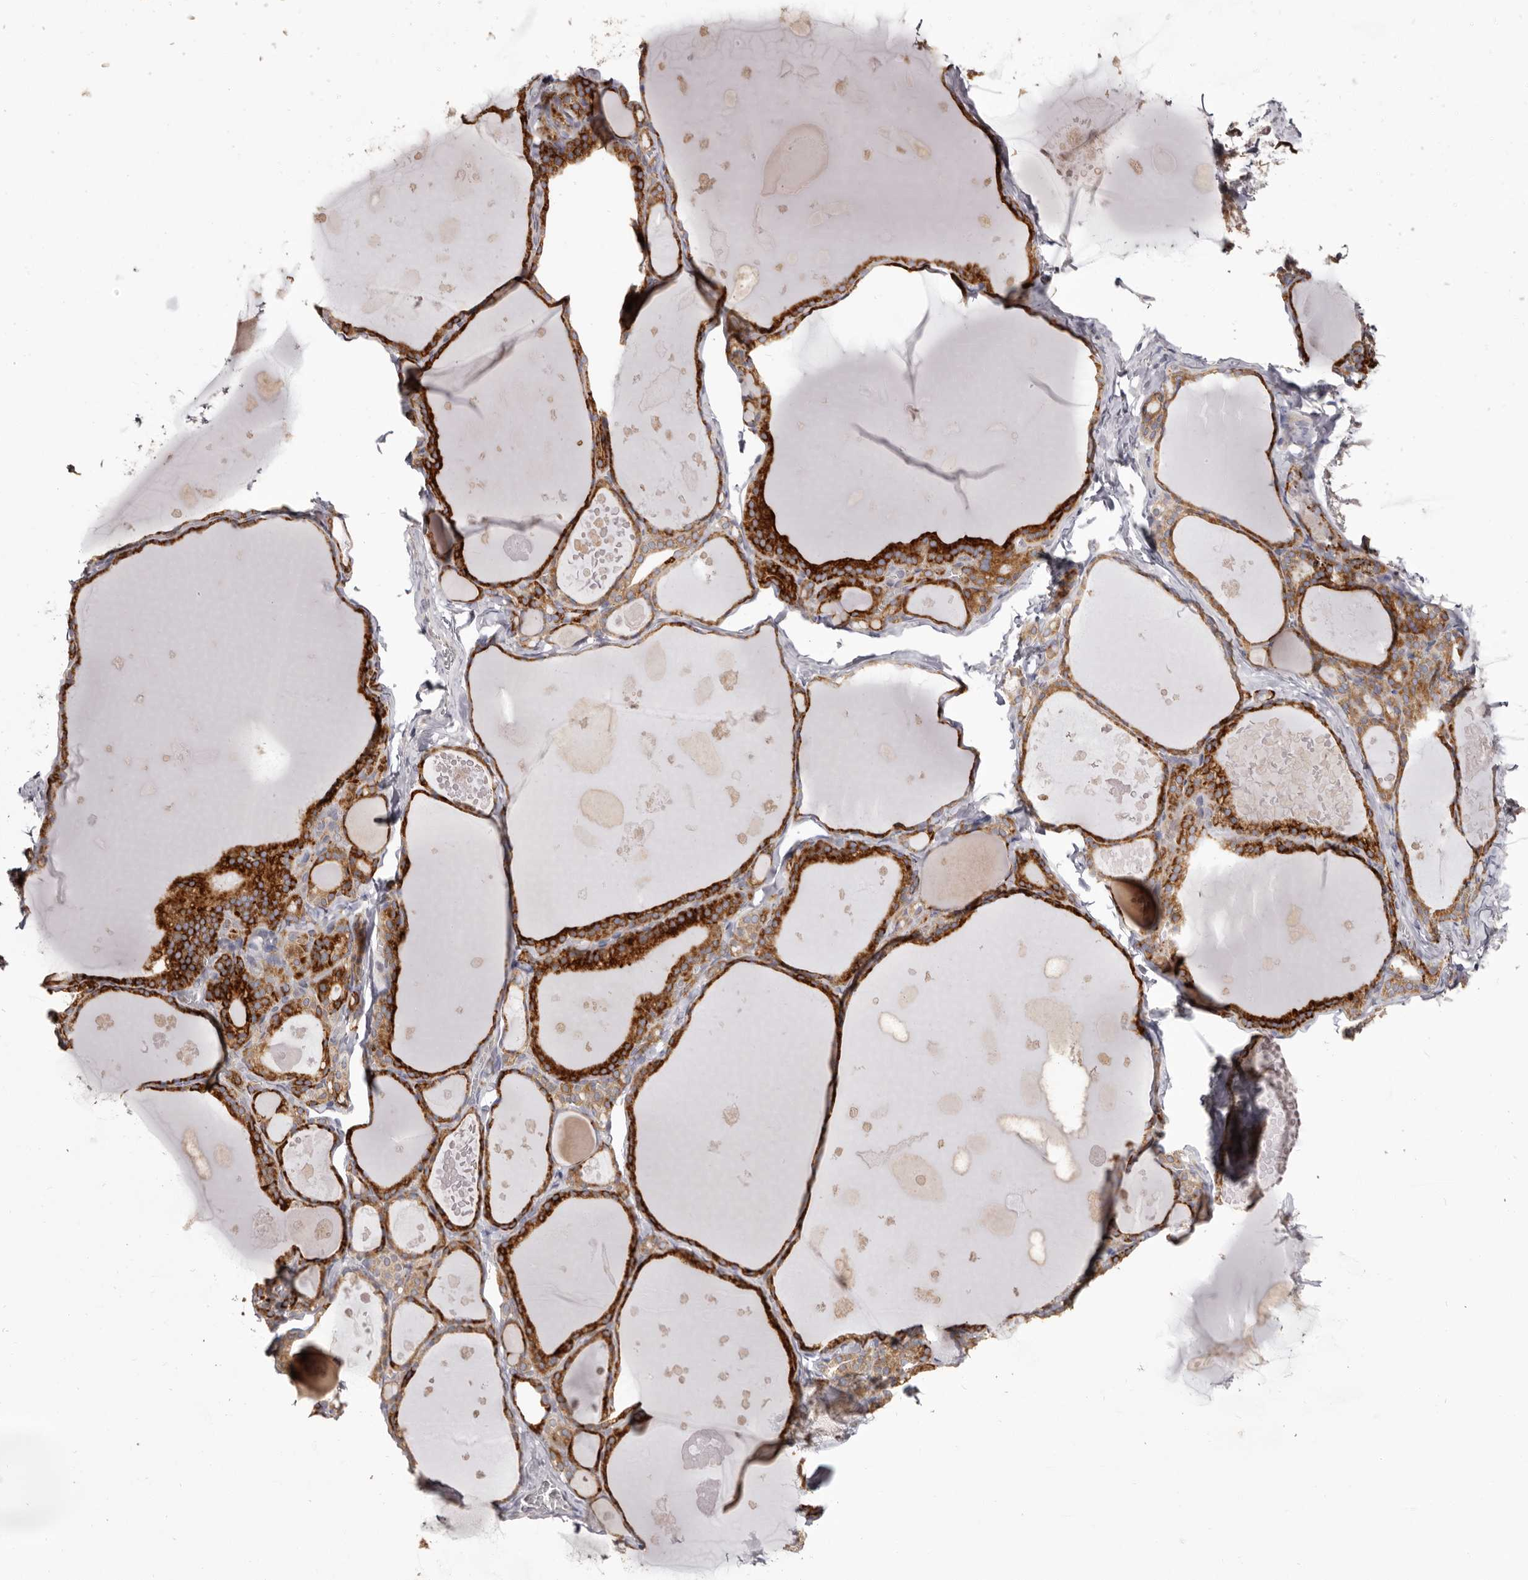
{"staining": {"intensity": "strong", "quantity": ">75%", "location": "cytoplasmic/membranous"}, "tissue": "thyroid gland", "cell_type": "Glandular cells", "image_type": "normal", "snomed": [{"axis": "morphology", "description": "Normal tissue, NOS"}, {"axis": "topography", "description": "Thyroid gland"}], "caption": "Immunohistochemical staining of benign human thyroid gland shows high levels of strong cytoplasmic/membranous staining in approximately >75% of glandular cells.", "gene": "PIGX", "patient": {"sex": "male", "age": 56}}